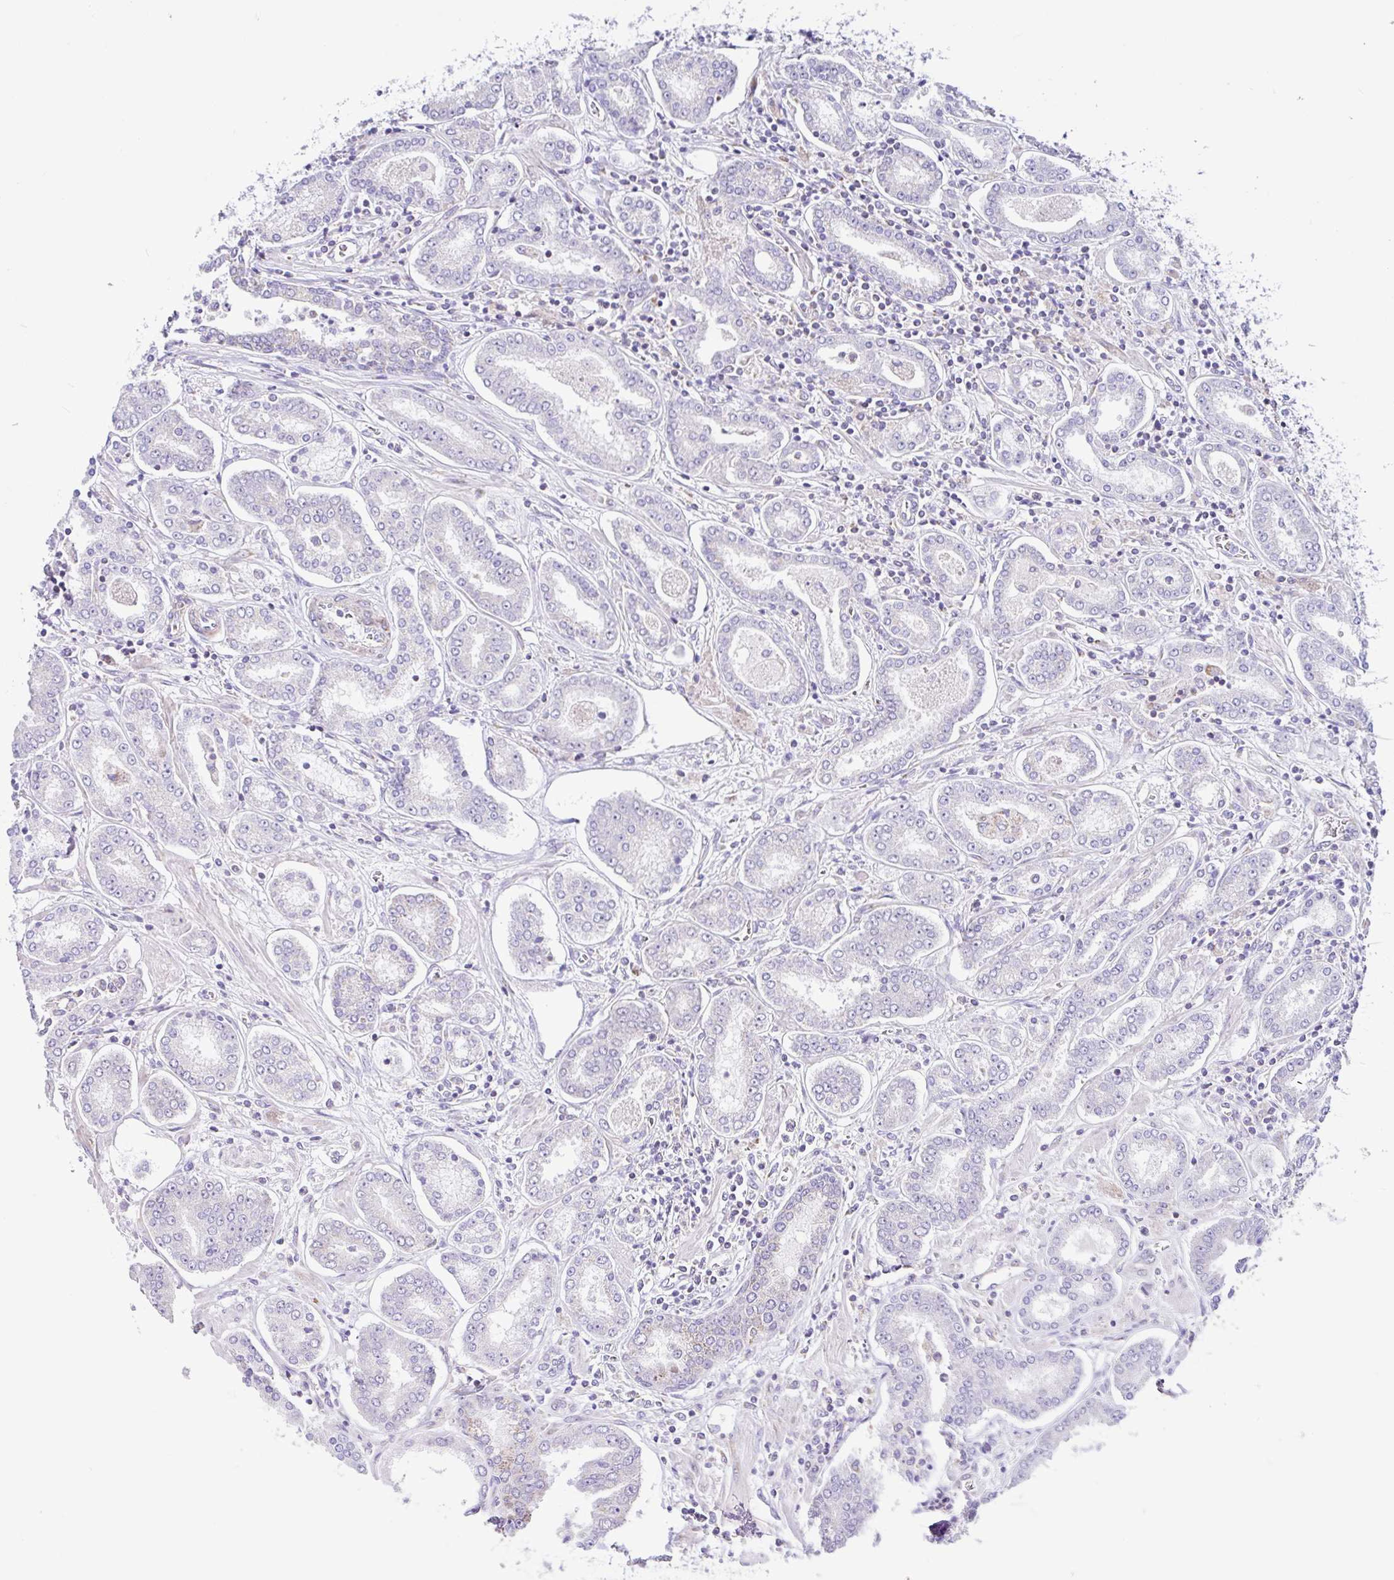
{"staining": {"intensity": "negative", "quantity": "none", "location": "none"}, "tissue": "prostate cancer", "cell_type": "Tumor cells", "image_type": "cancer", "snomed": [{"axis": "morphology", "description": "Adenocarcinoma, High grade"}, {"axis": "topography", "description": "Prostate"}], "caption": "Human prostate cancer (high-grade adenocarcinoma) stained for a protein using IHC shows no expression in tumor cells.", "gene": "NDUFS2", "patient": {"sex": "male", "age": 72}}